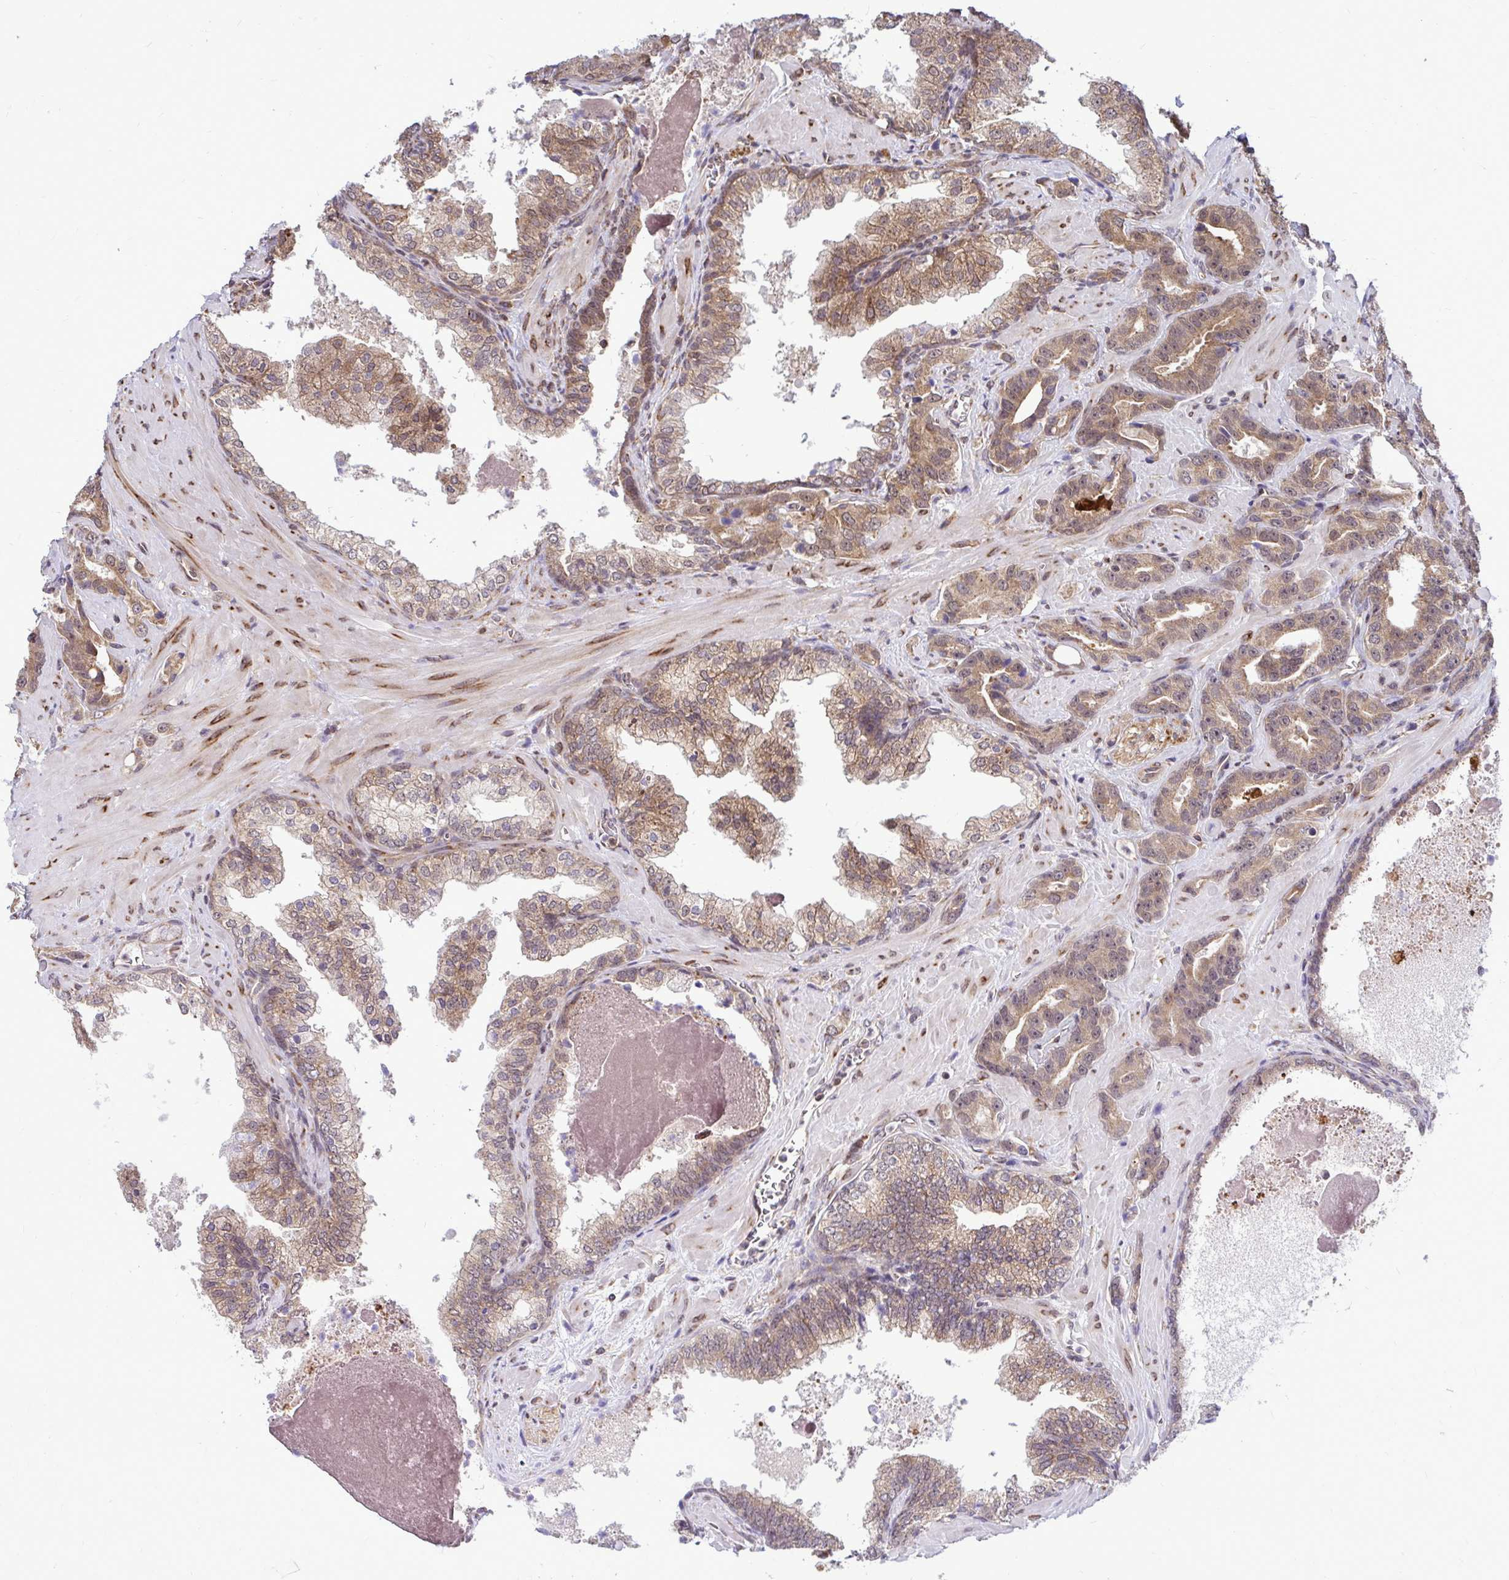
{"staining": {"intensity": "moderate", "quantity": ">75%", "location": "cytoplasmic/membranous"}, "tissue": "prostate cancer", "cell_type": "Tumor cells", "image_type": "cancer", "snomed": [{"axis": "morphology", "description": "Adenocarcinoma, High grade"}, {"axis": "topography", "description": "Prostate"}], "caption": "Prostate cancer (adenocarcinoma (high-grade)) stained for a protein exhibits moderate cytoplasmic/membranous positivity in tumor cells. The protein of interest is stained brown, and the nuclei are stained in blue (DAB IHC with brightfield microscopy, high magnification).", "gene": "FMR1", "patient": {"sex": "male", "age": 65}}